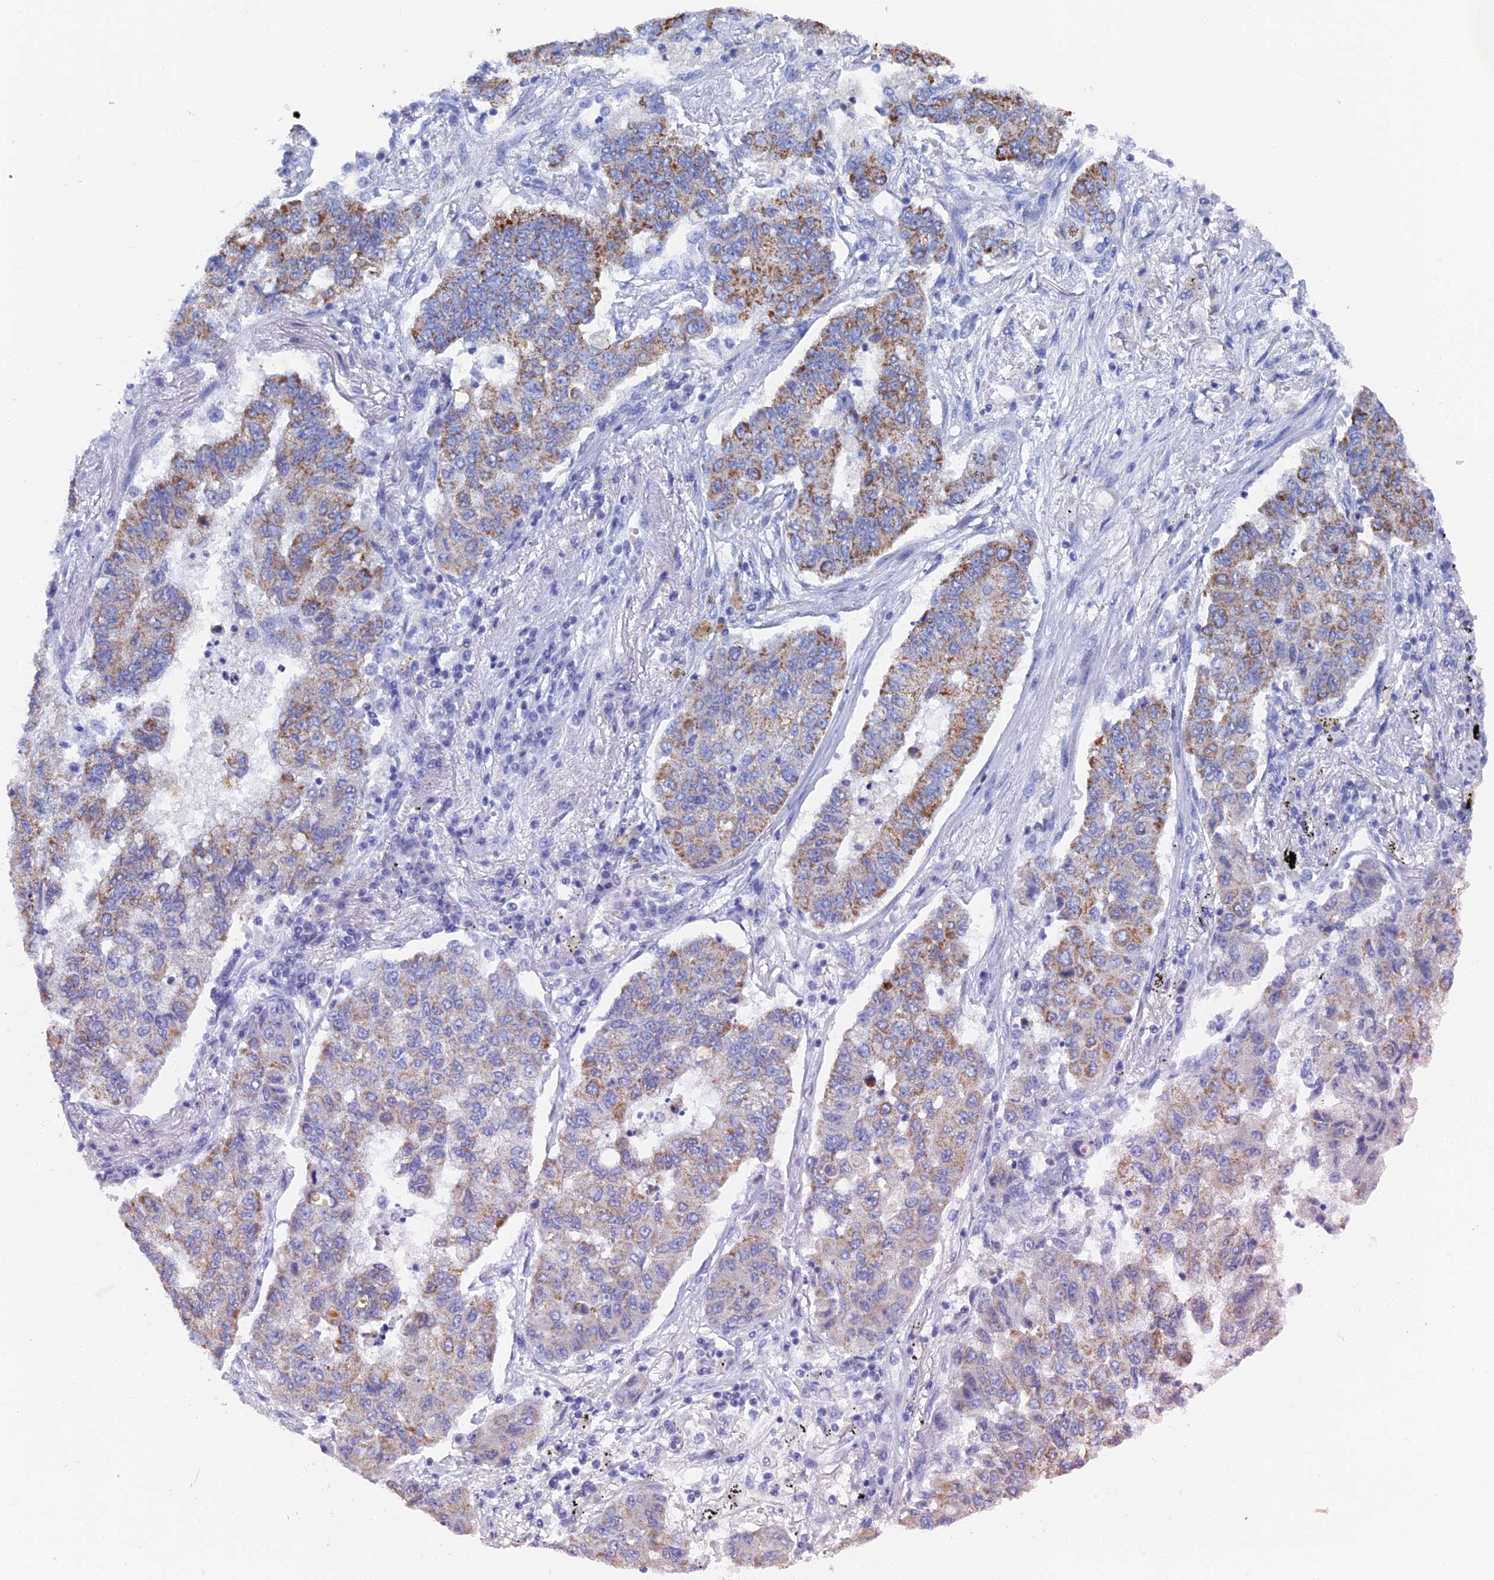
{"staining": {"intensity": "moderate", "quantity": "<25%", "location": "cytoplasmic/membranous"}, "tissue": "lung cancer", "cell_type": "Tumor cells", "image_type": "cancer", "snomed": [{"axis": "morphology", "description": "Squamous cell carcinoma, NOS"}, {"axis": "topography", "description": "Lung"}], "caption": "Lung cancer (squamous cell carcinoma) was stained to show a protein in brown. There is low levels of moderate cytoplasmic/membranous staining in about <25% of tumor cells.", "gene": "OAT", "patient": {"sex": "male", "age": 74}}